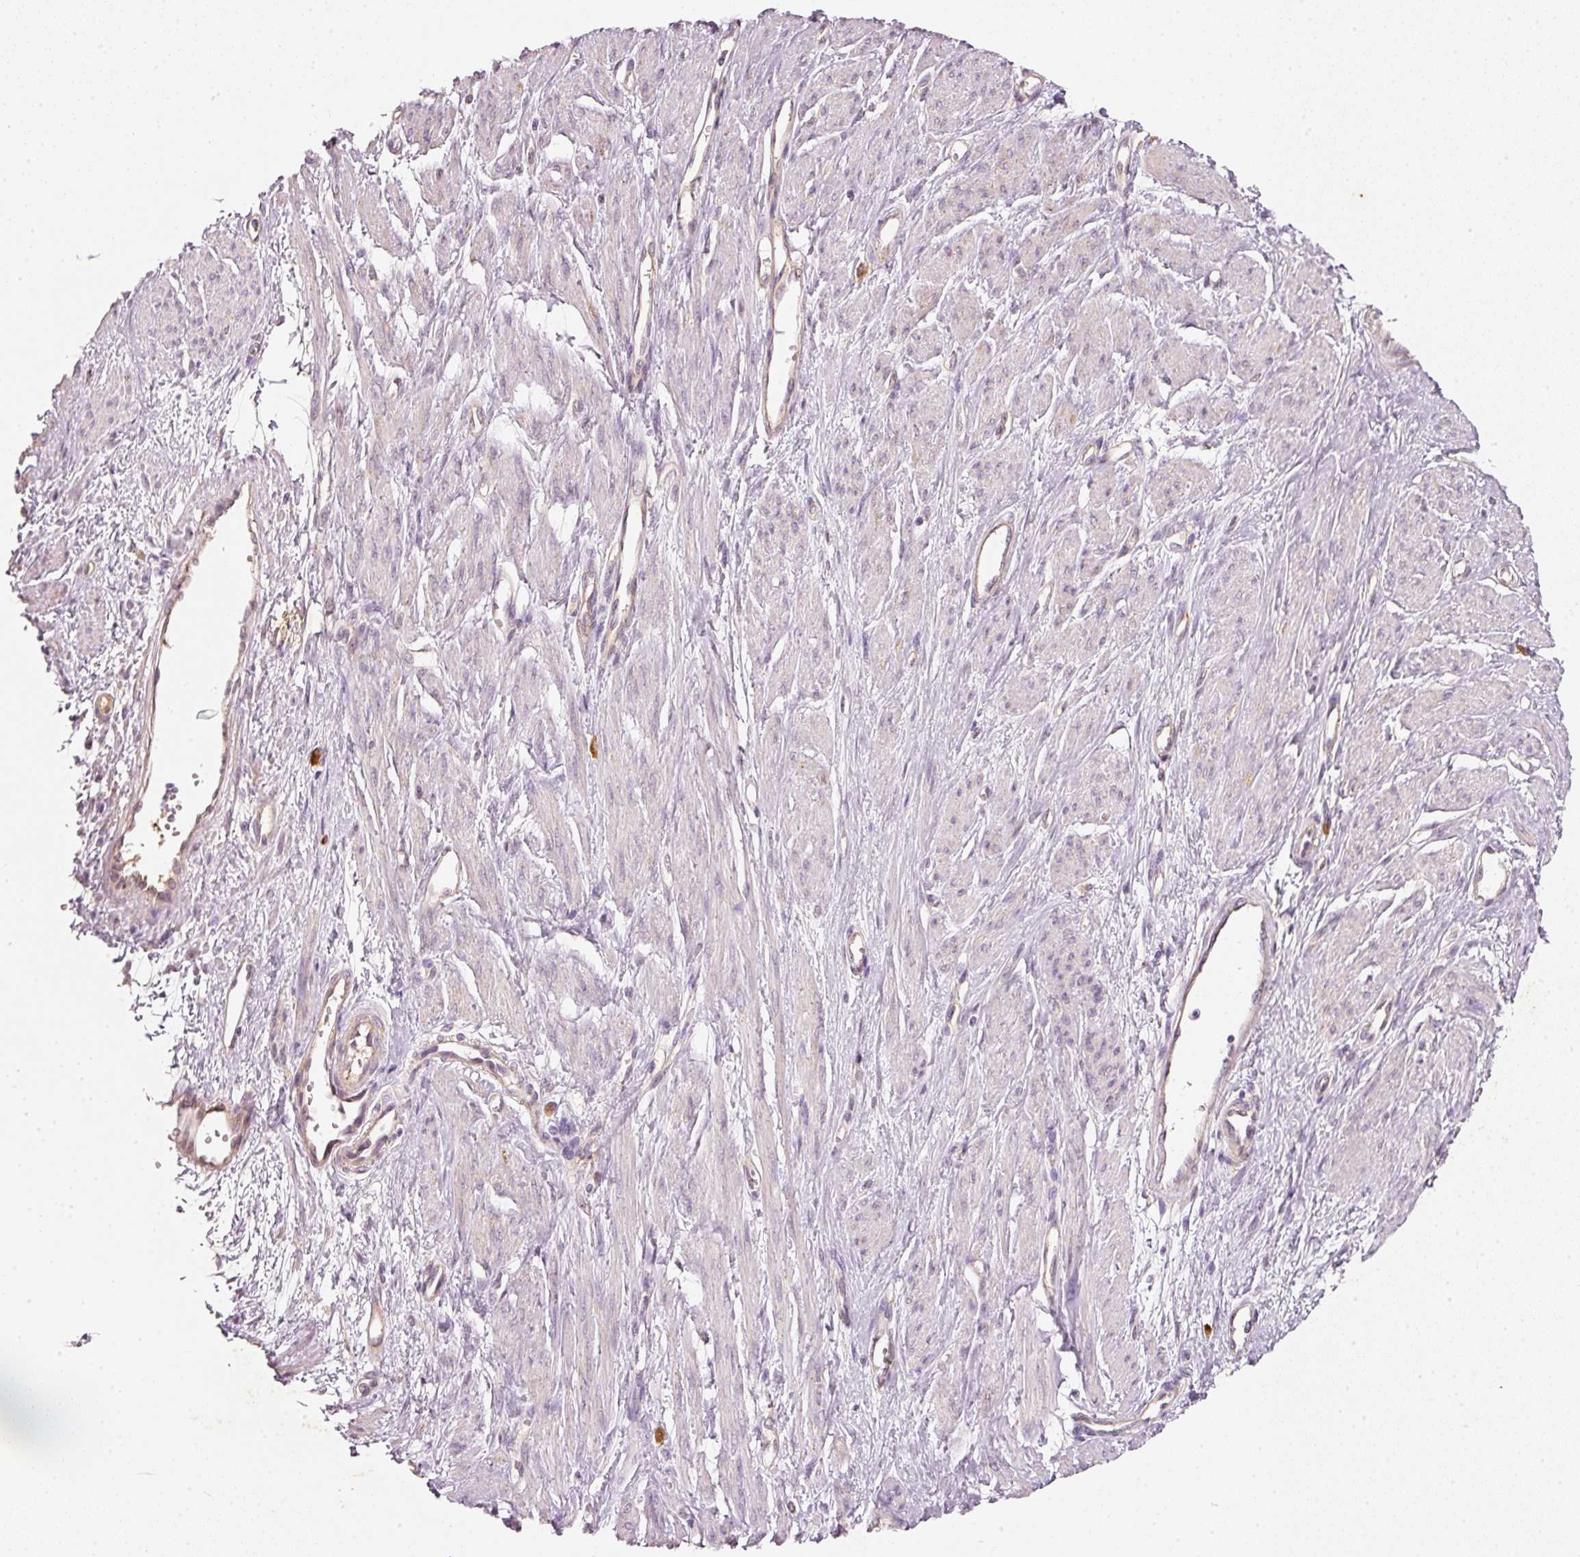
{"staining": {"intensity": "negative", "quantity": "none", "location": "none"}, "tissue": "smooth muscle", "cell_type": "Smooth muscle cells", "image_type": "normal", "snomed": [{"axis": "morphology", "description": "Normal tissue, NOS"}, {"axis": "topography", "description": "Smooth muscle"}, {"axis": "topography", "description": "Uterus"}], "caption": "Smooth muscle cells are negative for brown protein staining in normal smooth muscle. Nuclei are stained in blue.", "gene": "RGL2", "patient": {"sex": "female", "age": 39}}